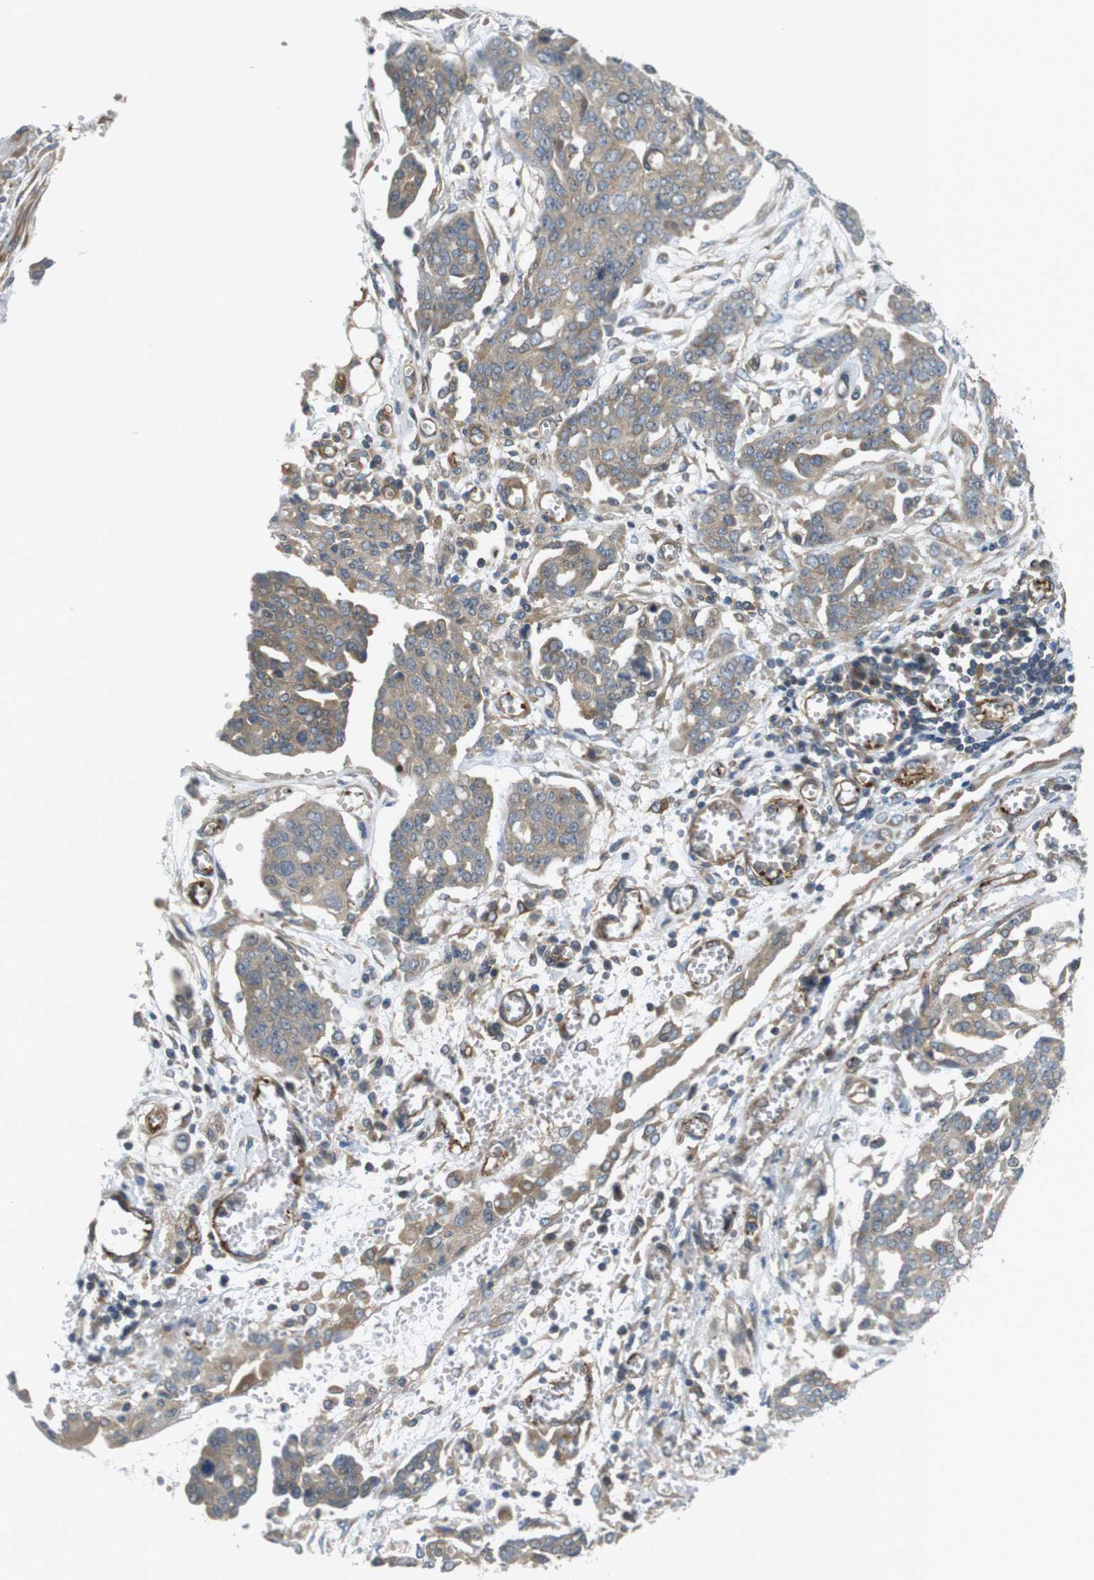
{"staining": {"intensity": "weak", "quantity": ">75%", "location": "cytoplasmic/membranous"}, "tissue": "ovarian cancer", "cell_type": "Tumor cells", "image_type": "cancer", "snomed": [{"axis": "morphology", "description": "Cystadenocarcinoma, serous, NOS"}, {"axis": "topography", "description": "Soft tissue"}, {"axis": "topography", "description": "Ovary"}], "caption": "About >75% of tumor cells in human ovarian cancer show weak cytoplasmic/membranous protein staining as visualized by brown immunohistochemical staining.", "gene": "TSC1", "patient": {"sex": "female", "age": 57}}